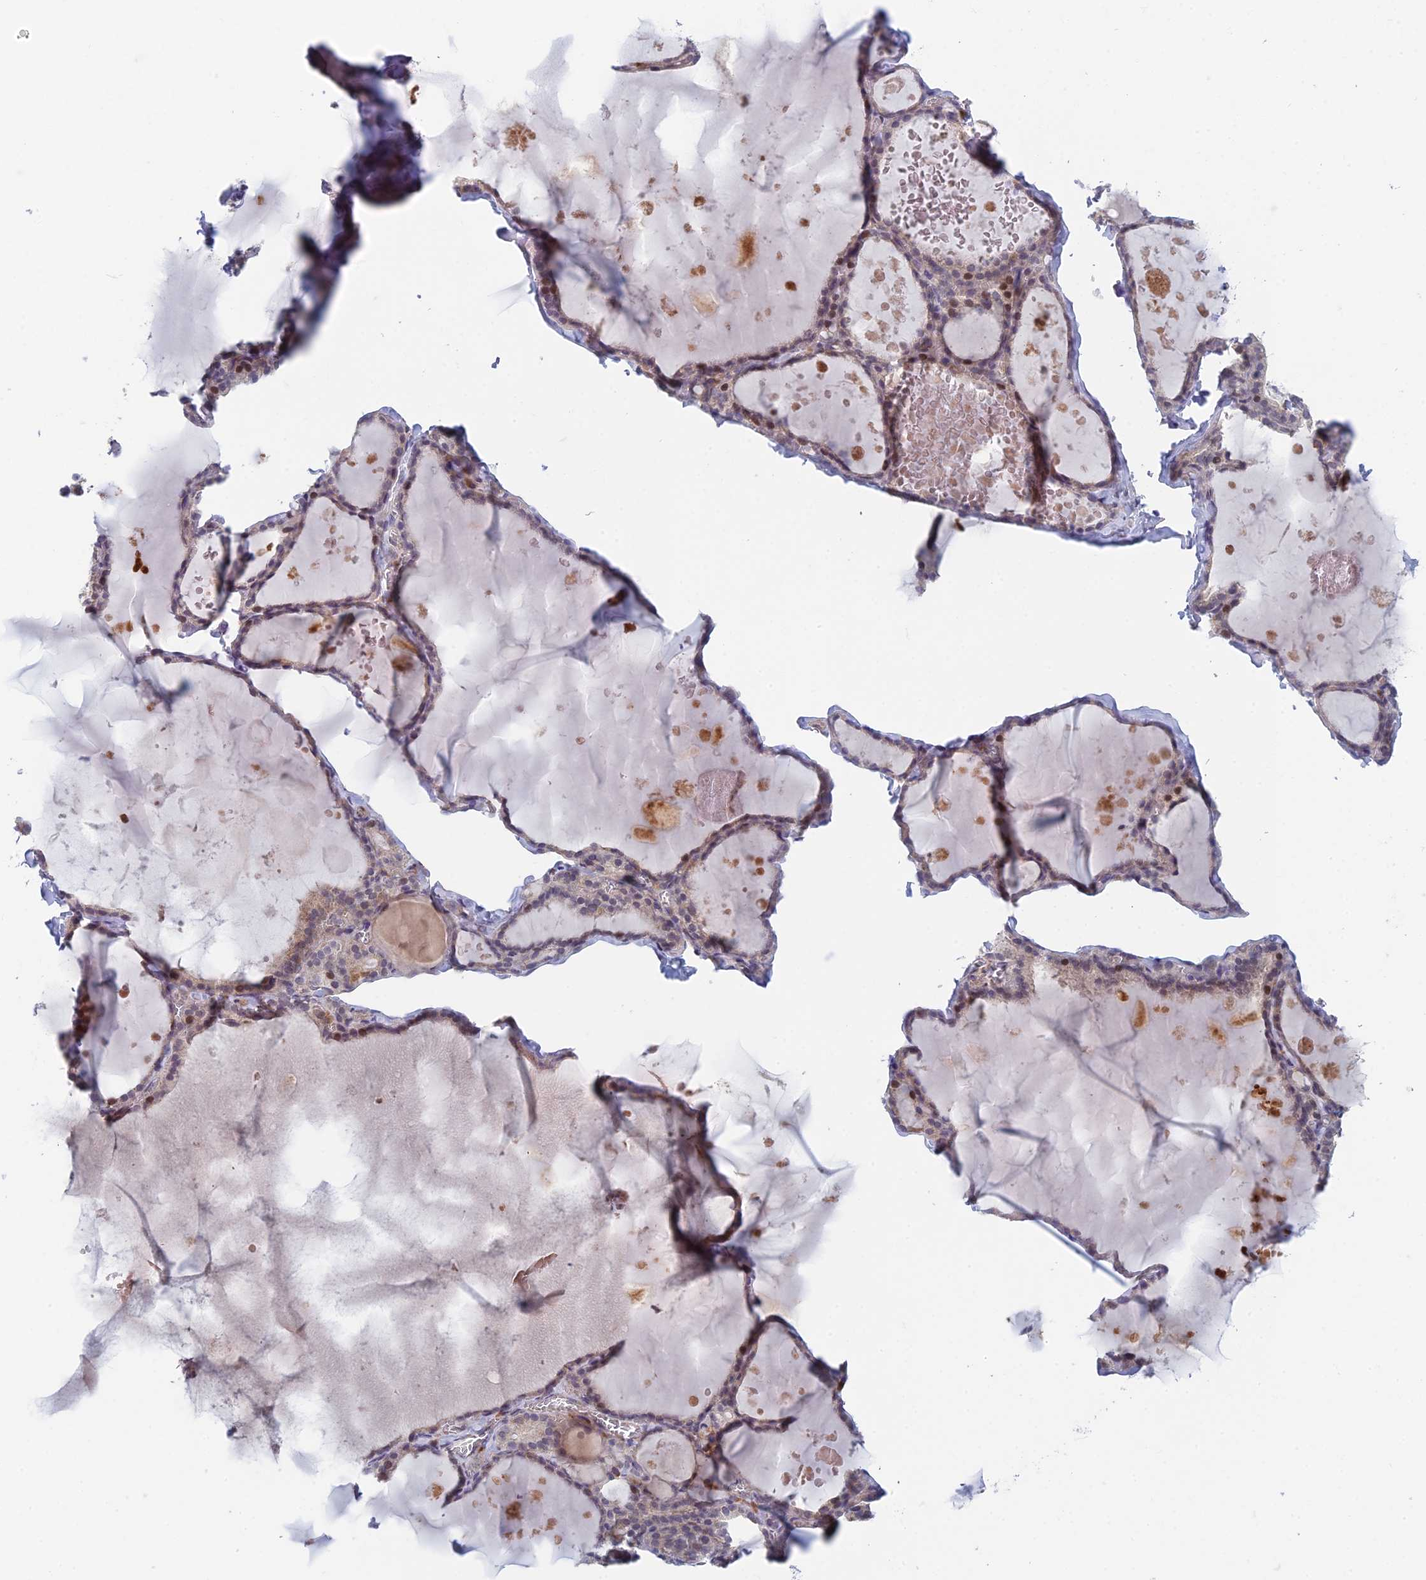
{"staining": {"intensity": "weak", "quantity": "<25%", "location": "nuclear"}, "tissue": "thyroid gland", "cell_type": "Glandular cells", "image_type": "normal", "snomed": [{"axis": "morphology", "description": "Normal tissue, NOS"}, {"axis": "topography", "description": "Thyroid gland"}], "caption": "Photomicrograph shows no significant protein expression in glandular cells of unremarkable thyroid gland. (DAB (3,3'-diaminobenzidine) immunohistochemistry (IHC), high magnification).", "gene": "PPP1R26", "patient": {"sex": "male", "age": 56}}